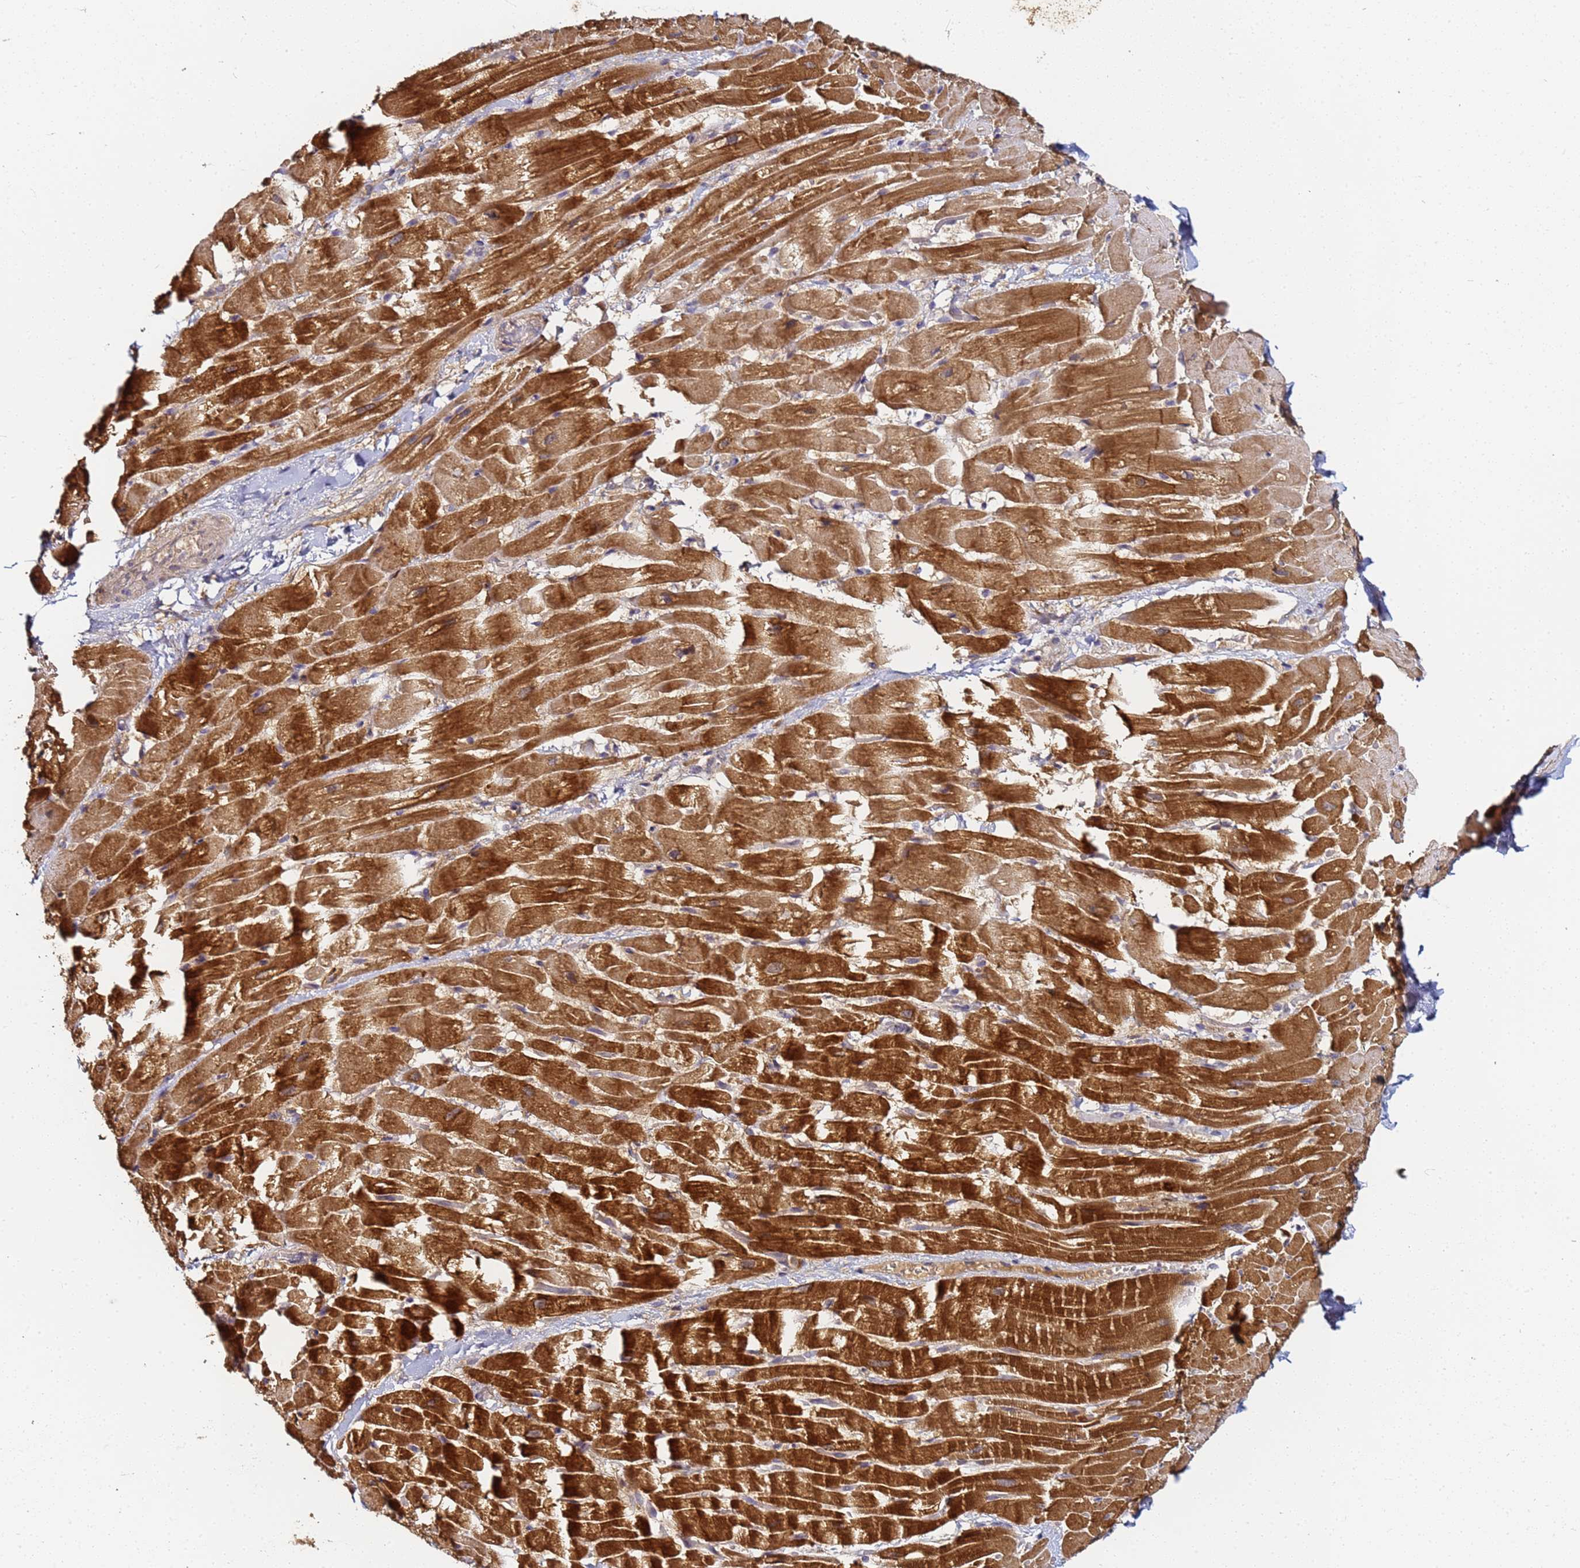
{"staining": {"intensity": "strong", "quantity": ">75%", "location": "cytoplasmic/membranous"}, "tissue": "heart muscle", "cell_type": "Cardiomyocytes", "image_type": "normal", "snomed": [{"axis": "morphology", "description": "Normal tissue, NOS"}, {"axis": "topography", "description": "Heart"}], "caption": "DAB (3,3'-diaminobenzidine) immunohistochemical staining of normal heart muscle shows strong cytoplasmic/membranous protein positivity in approximately >75% of cardiomyocytes.", "gene": "LRRC69", "patient": {"sex": "male", "age": 37}}